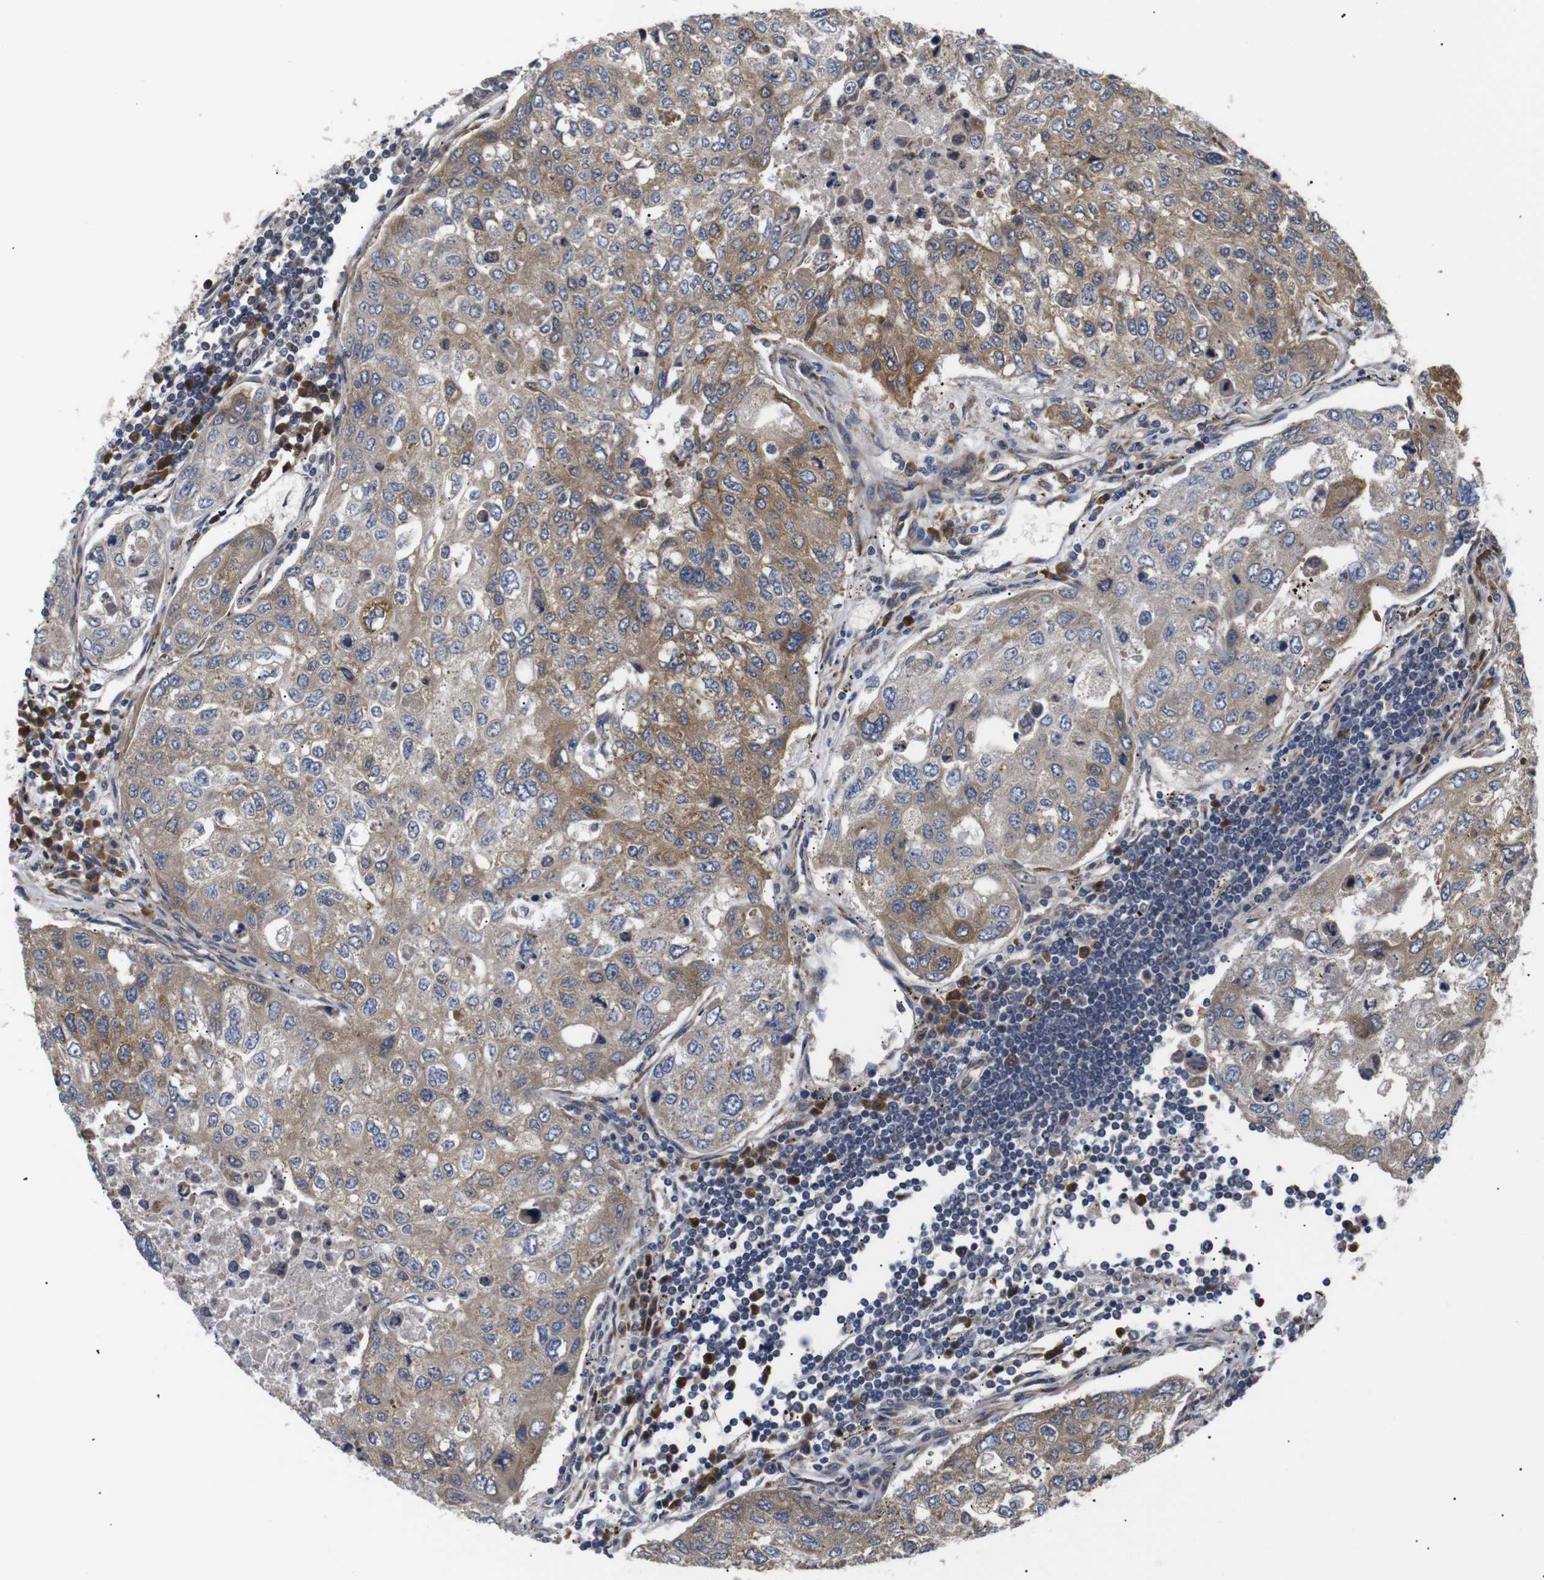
{"staining": {"intensity": "moderate", "quantity": ">75%", "location": "cytoplasmic/membranous"}, "tissue": "urothelial cancer", "cell_type": "Tumor cells", "image_type": "cancer", "snomed": [{"axis": "morphology", "description": "Urothelial carcinoma, High grade"}, {"axis": "topography", "description": "Lymph node"}, {"axis": "topography", "description": "Urinary bladder"}], "caption": "IHC staining of urothelial cancer, which exhibits medium levels of moderate cytoplasmic/membranous positivity in approximately >75% of tumor cells indicating moderate cytoplasmic/membranous protein expression. The staining was performed using DAB (3,3'-diaminobenzidine) (brown) for protein detection and nuclei were counterstained in hematoxylin (blue).", "gene": "KANK4", "patient": {"sex": "male", "age": 51}}